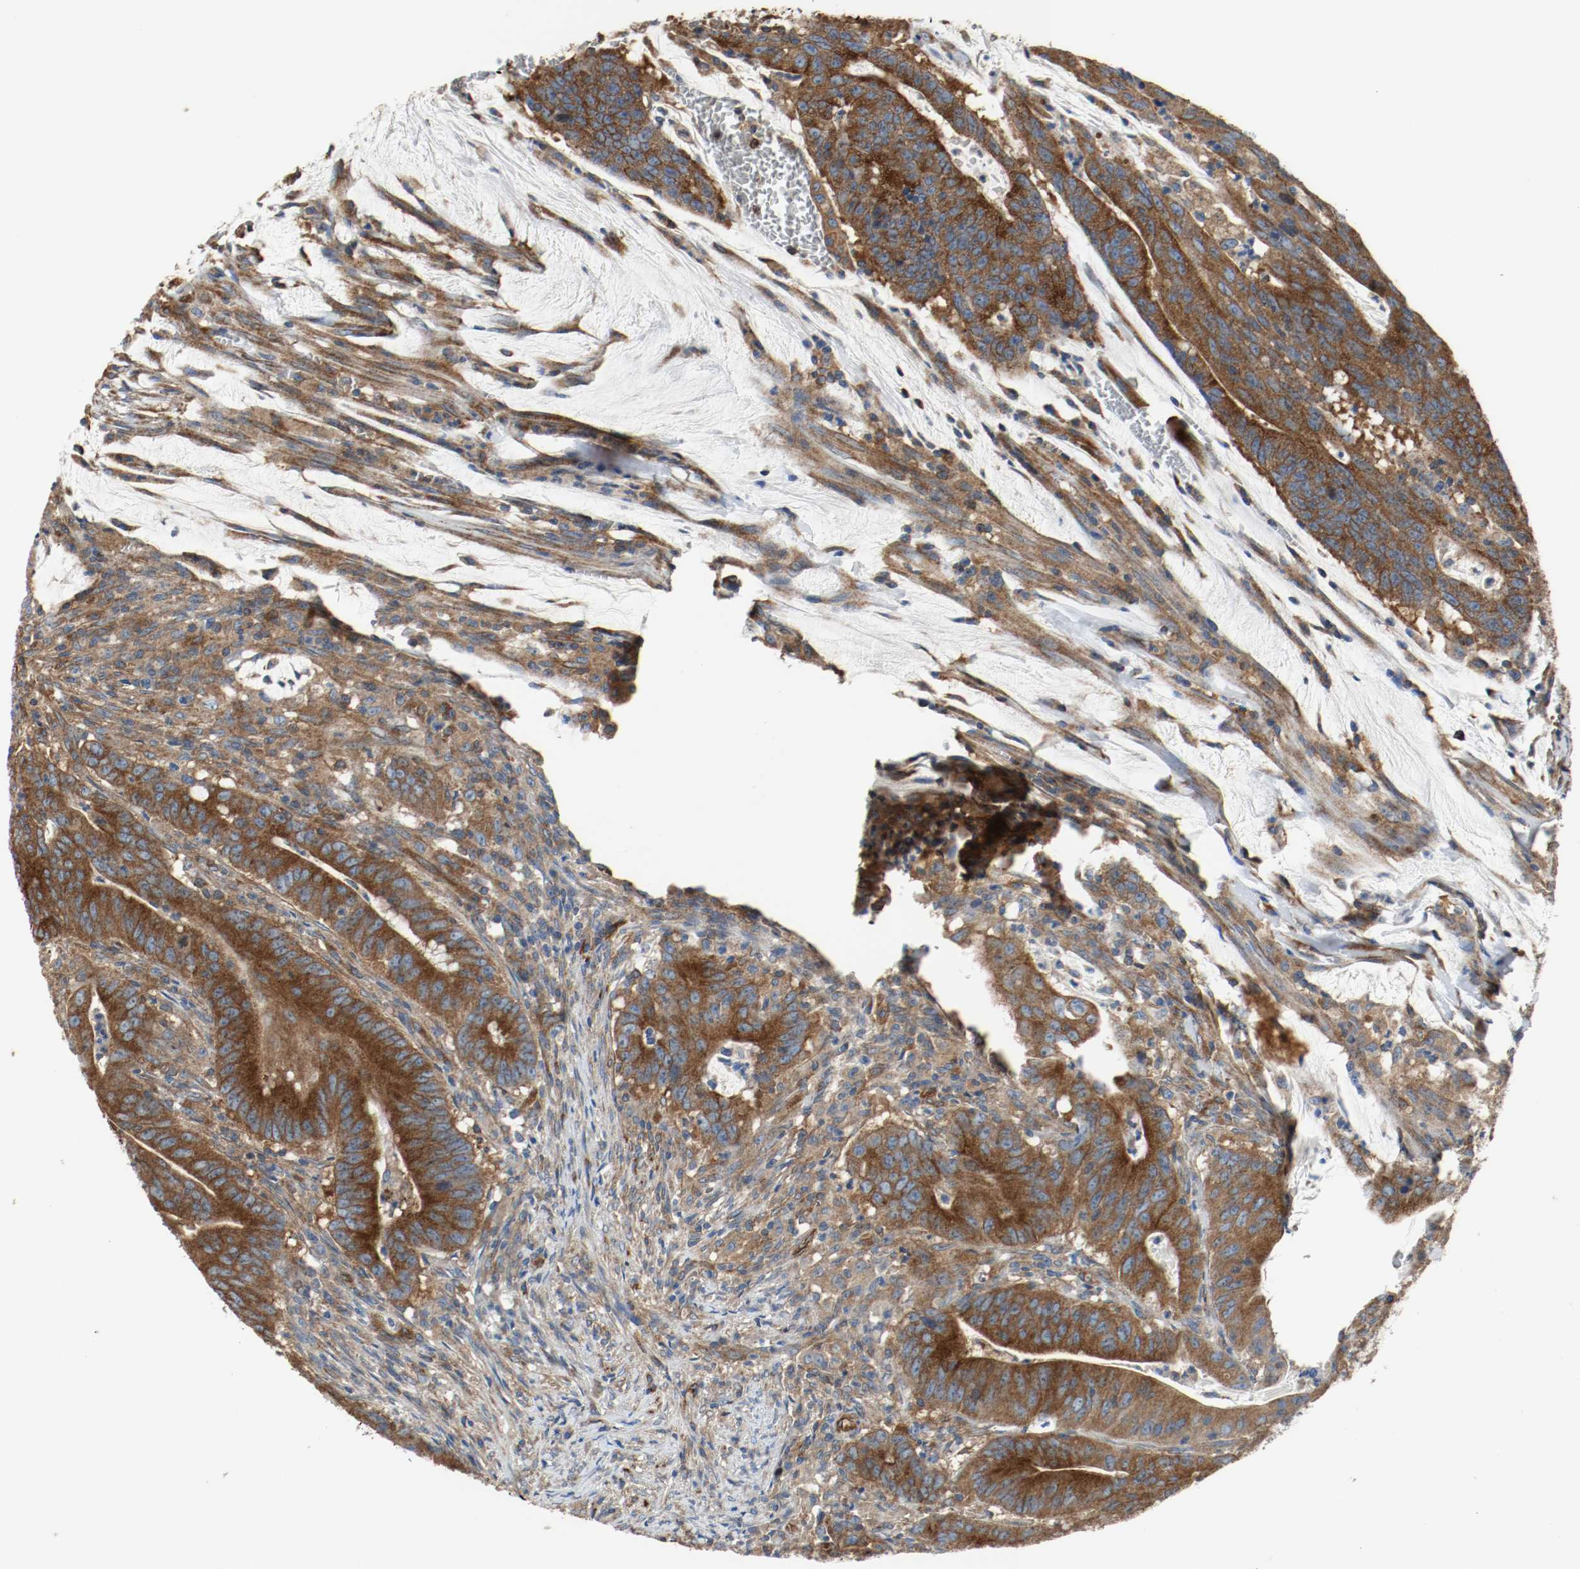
{"staining": {"intensity": "strong", "quantity": ">75%", "location": "cytoplasmic/membranous"}, "tissue": "colorectal cancer", "cell_type": "Tumor cells", "image_type": "cancer", "snomed": [{"axis": "morphology", "description": "Adenocarcinoma, NOS"}, {"axis": "topography", "description": "Colon"}], "caption": "Protein analysis of colorectal cancer (adenocarcinoma) tissue reveals strong cytoplasmic/membranous expression in approximately >75% of tumor cells. (DAB IHC with brightfield microscopy, high magnification).", "gene": "TUBA3D", "patient": {"sex": "male", "age": 45}}